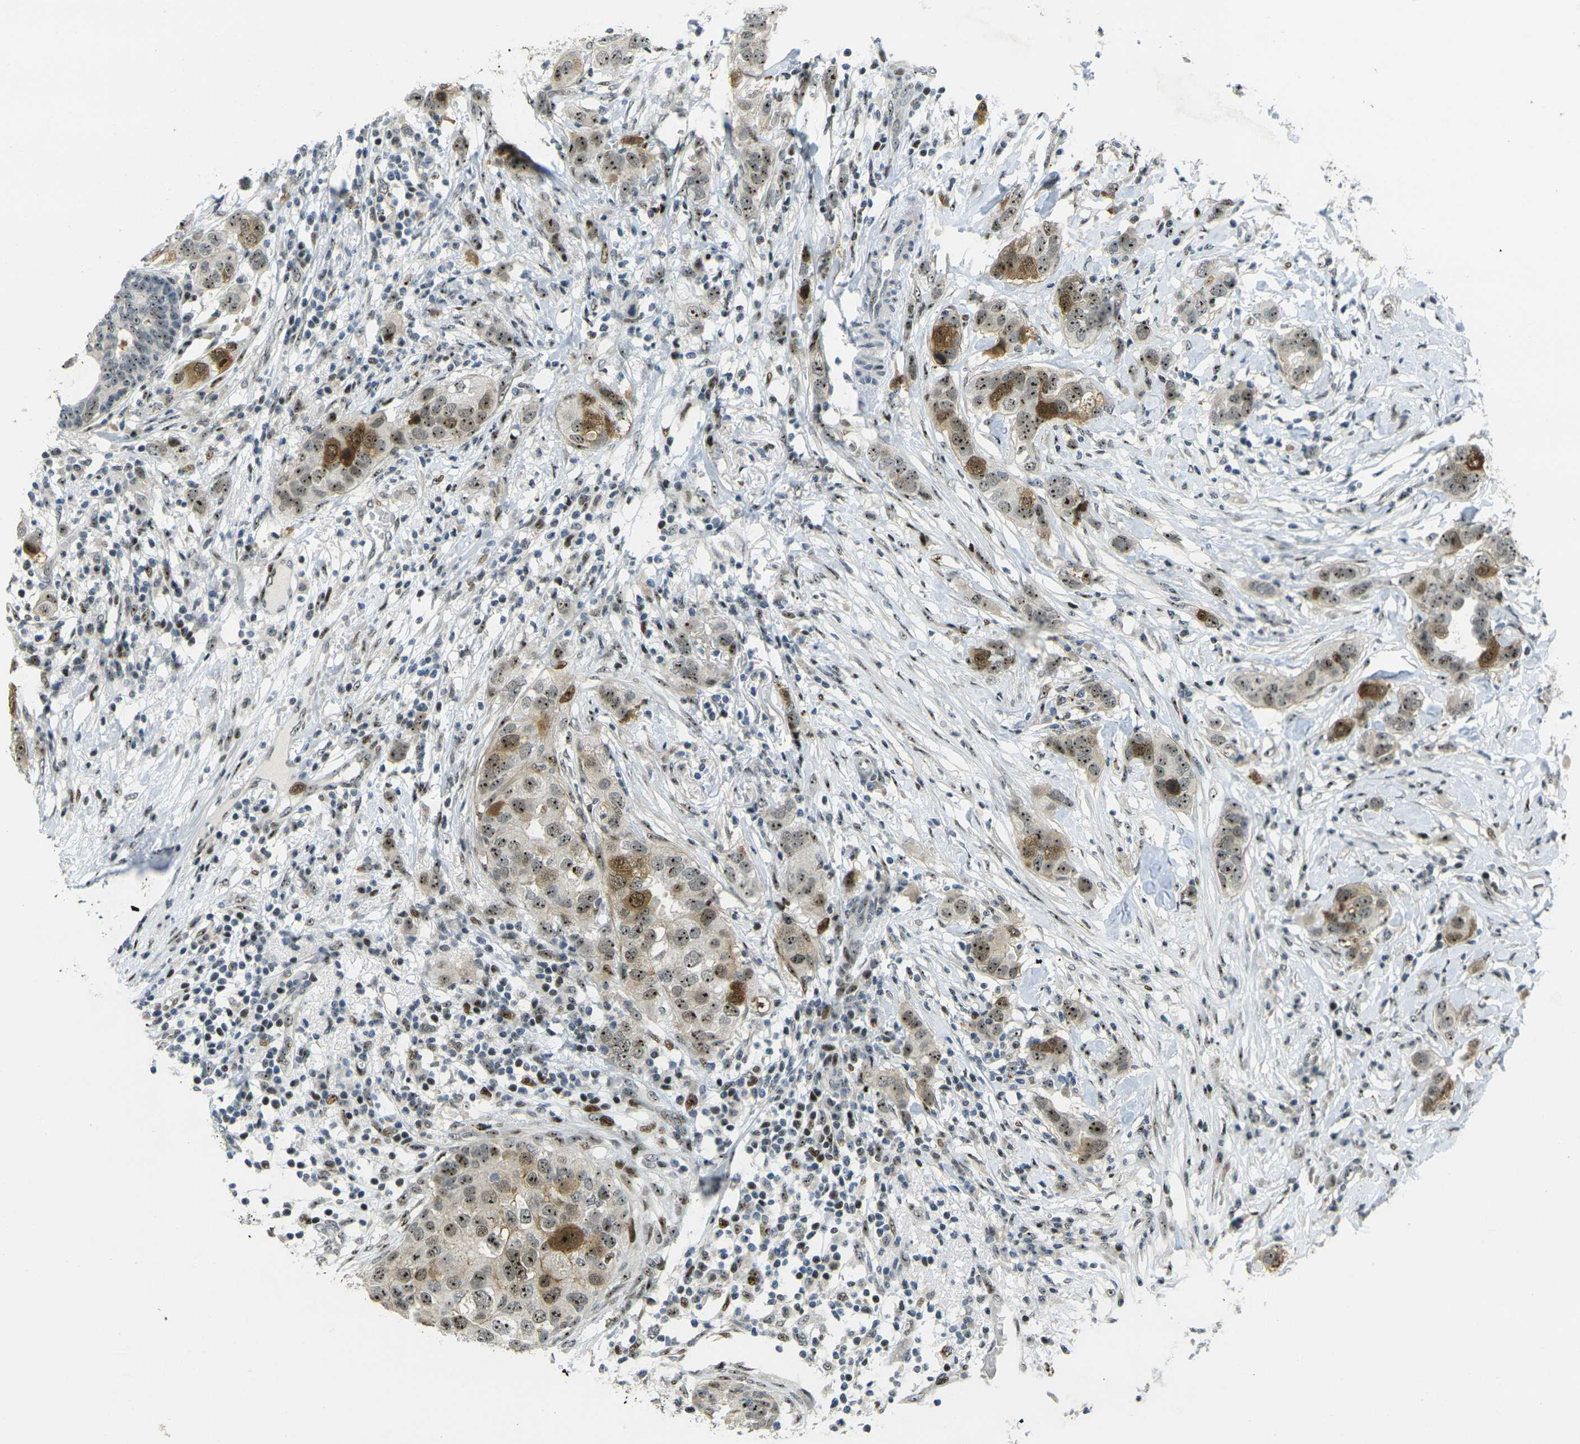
{"staining": {"intensity": "moderate", "quantity": ">75%", "location": "cytoplasmic/membranous,nuclear"}, "tissue": "breast cancer", "cell_type": "Tumor cells", "image_type": "cancer", "snomed": [{"axis": "morphology", "description": "Duct carcinoma"}, {"axis": "topography", "description": "Breast"}], "caption": "Breast cancer (intraductal carcinoma) stained with a protein marker displays moderate staining in tumor cells.", "gene": "UBE2C", "patient": {"sex": "female", "age": 50}}